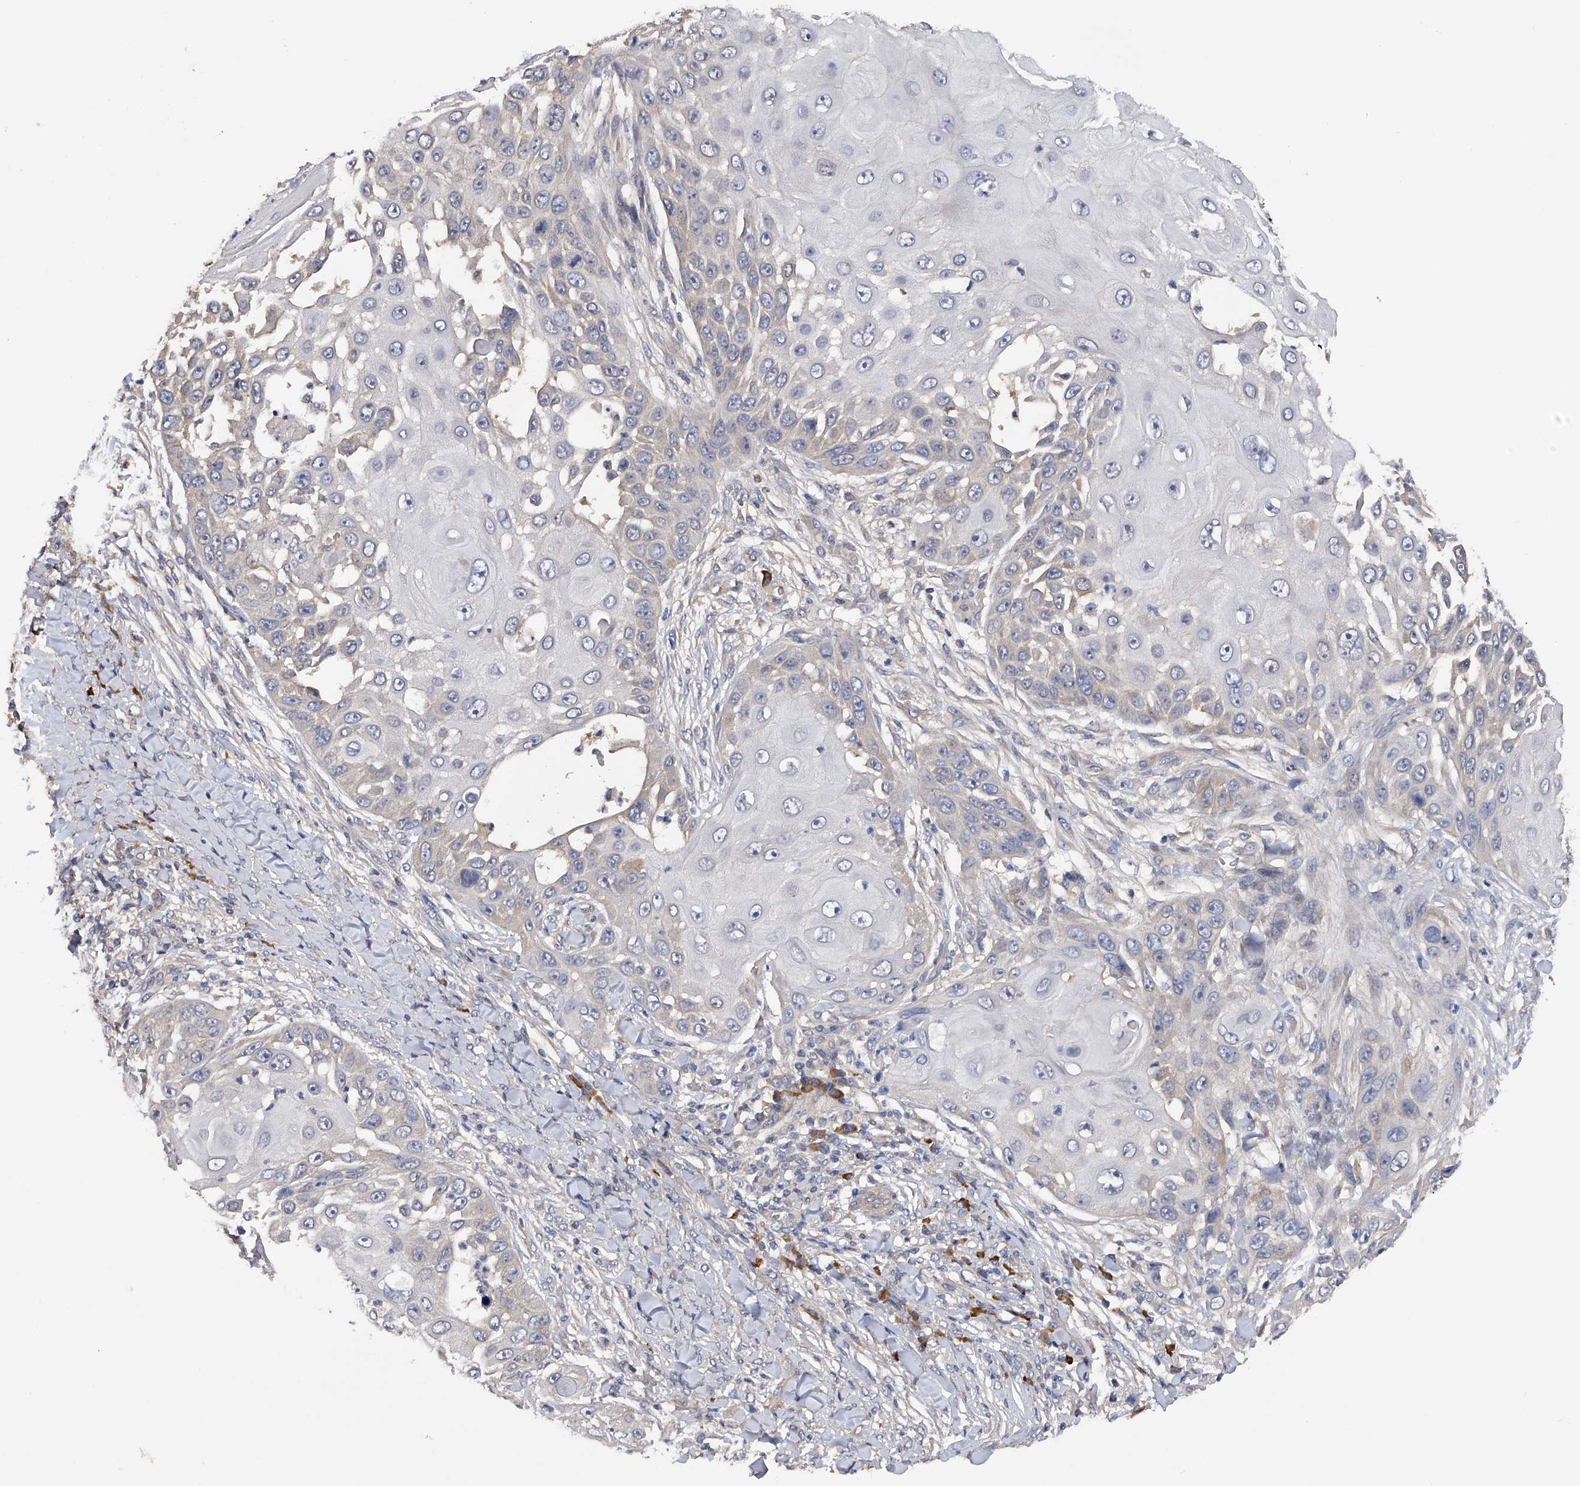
{"staining": {"intensity": "negative", "quantity": "none", "location": "none"}, "tissue": "skin cancer", "cell_type": "Tumor cells", "image_type": "cancer", "snomed": [{"axis": "morphology", "description": "Squamous cell carcinoma, NOS"}, {"axis": "topography", "description": "Skin"}], "caption": "An image of skin cancer (squamous cell carcinoma) stained for a protein shows no brown staining in tumor cells.", "gene": "CFAP298", "patient": {"sex": "female", "age": 44}}